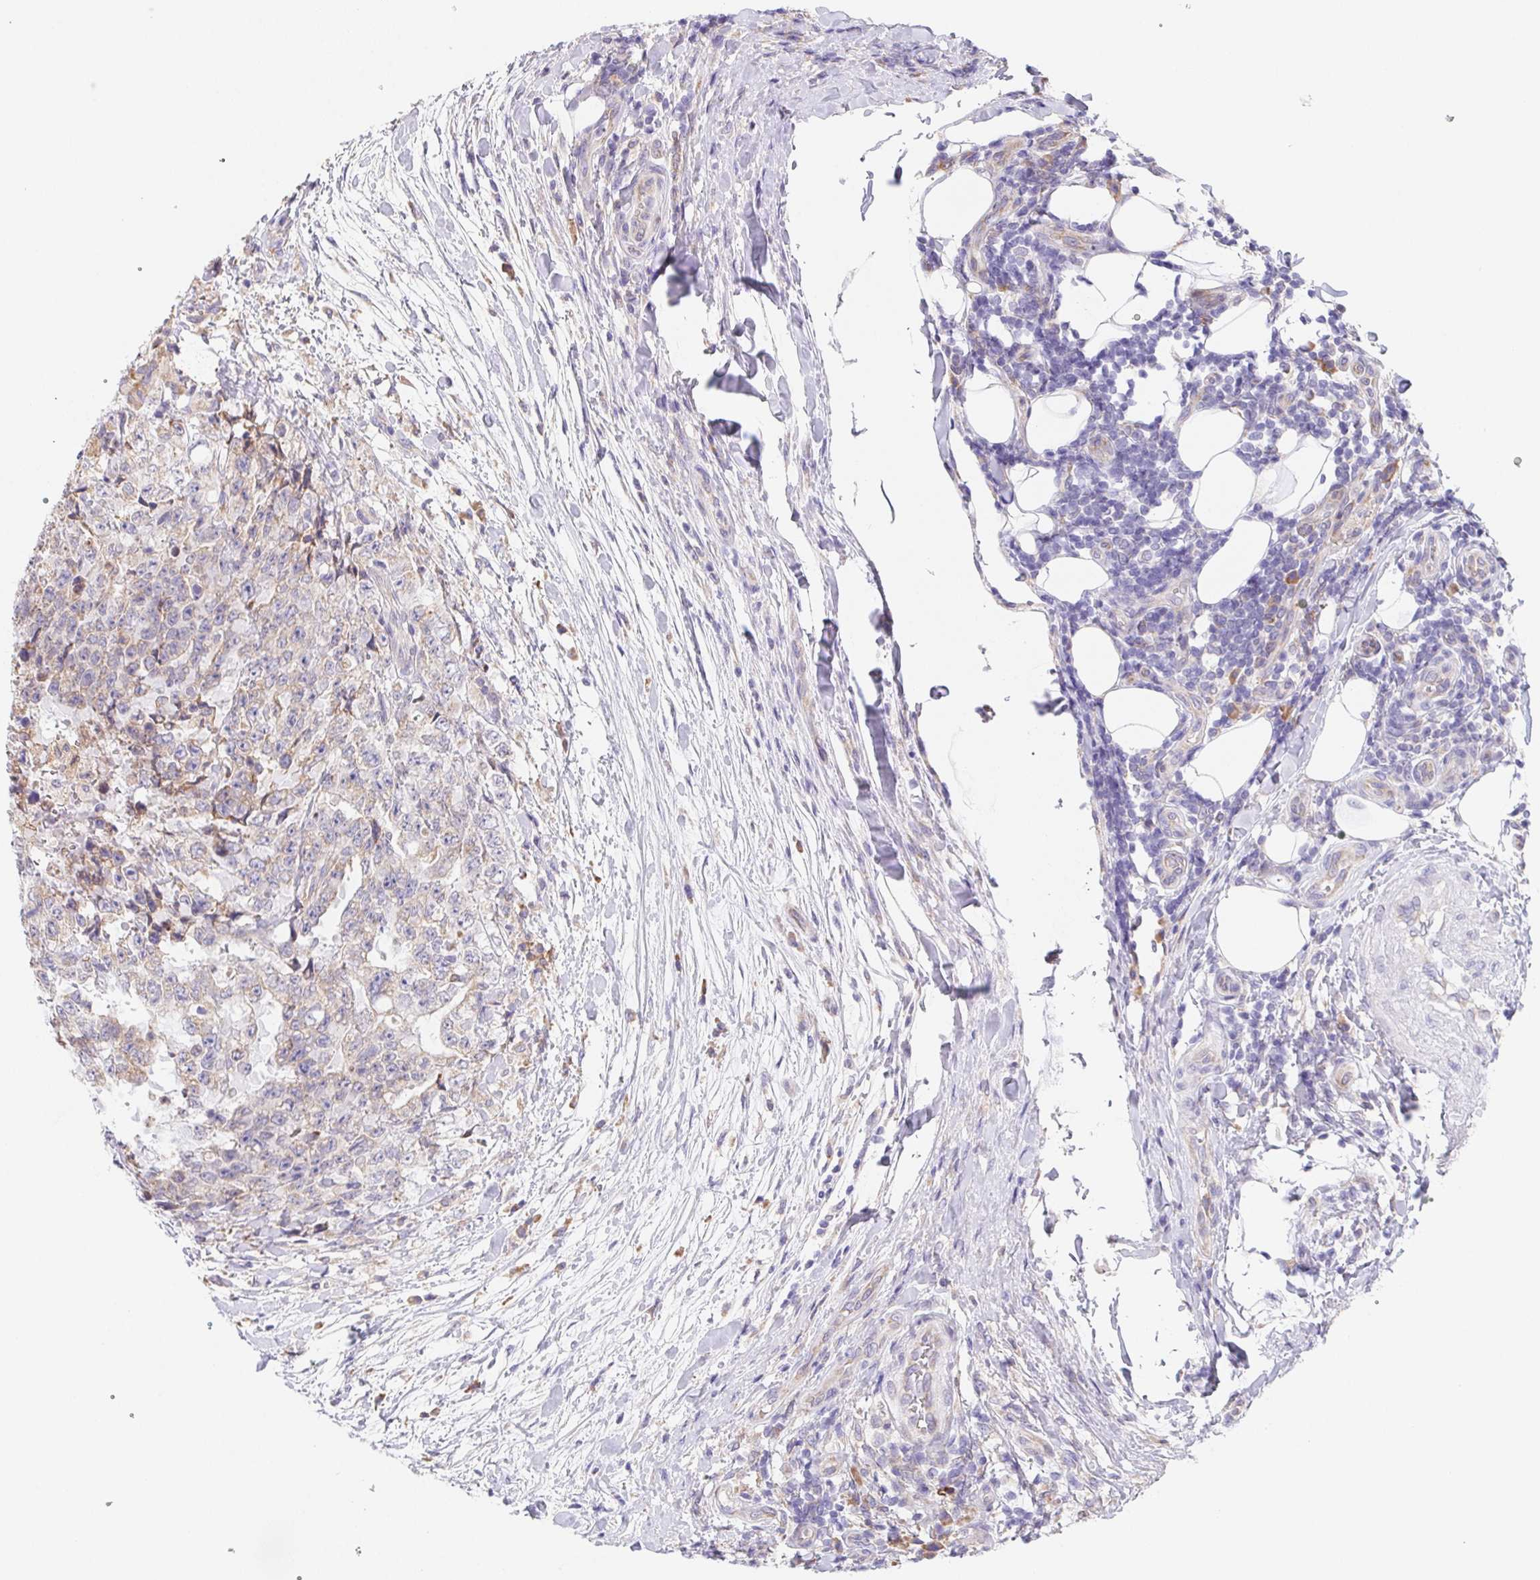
{"staining": {"intensity": "moderate", "quantity": "25%-75%", "location": "cytoplasmic/membranous"}, "tissue": "testis cancer", "cell_type": "Tumor cells", "image_type": "cancer", "snomed": [{"axis": "morphology", "description": "Carcinoma, Embryonal, NOS"}, {"axis": "topography", "description": "Testis"}], "caption": "The micrograph exhibits a brown stain indicating the presence of a protein in the cytoplasmic/membranous of tumor cells in testis cancer (embryonal carcinoma).", "gene": "ADAM8", "patient": {"sex": "male", "age": 24}}